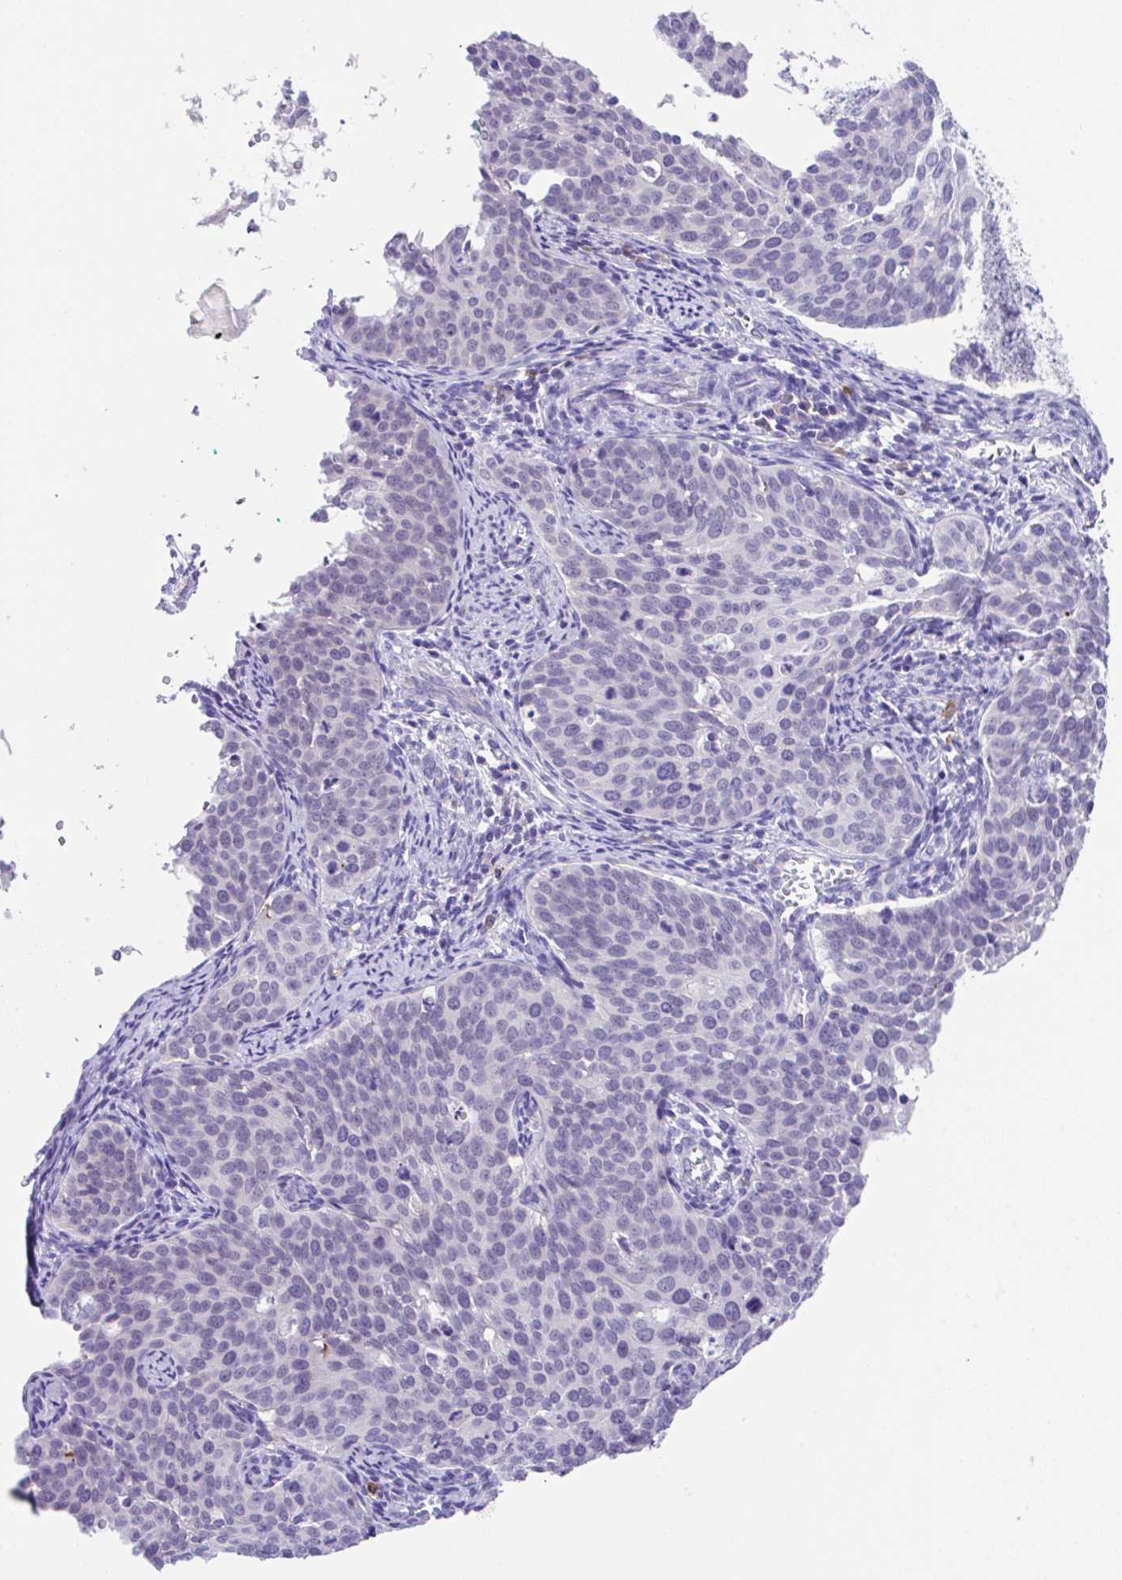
{"staining": {"intensity": "negative", "quantity": "none", "location": "none"}, "tissue": "cervical cancer", "cell_type": "Tumor cells", "image_type": "cancer", "snomed": [{"axis": "morphology", "description": "Squamous cell carcinoma, NOS"}, {"axis": "topography", "description": "Cervix"}], "caption": "Tumor cells show no significant staining in cervical cancer.", "gene": "HACD4", "patient": {"sex": "female", "age": 44}}